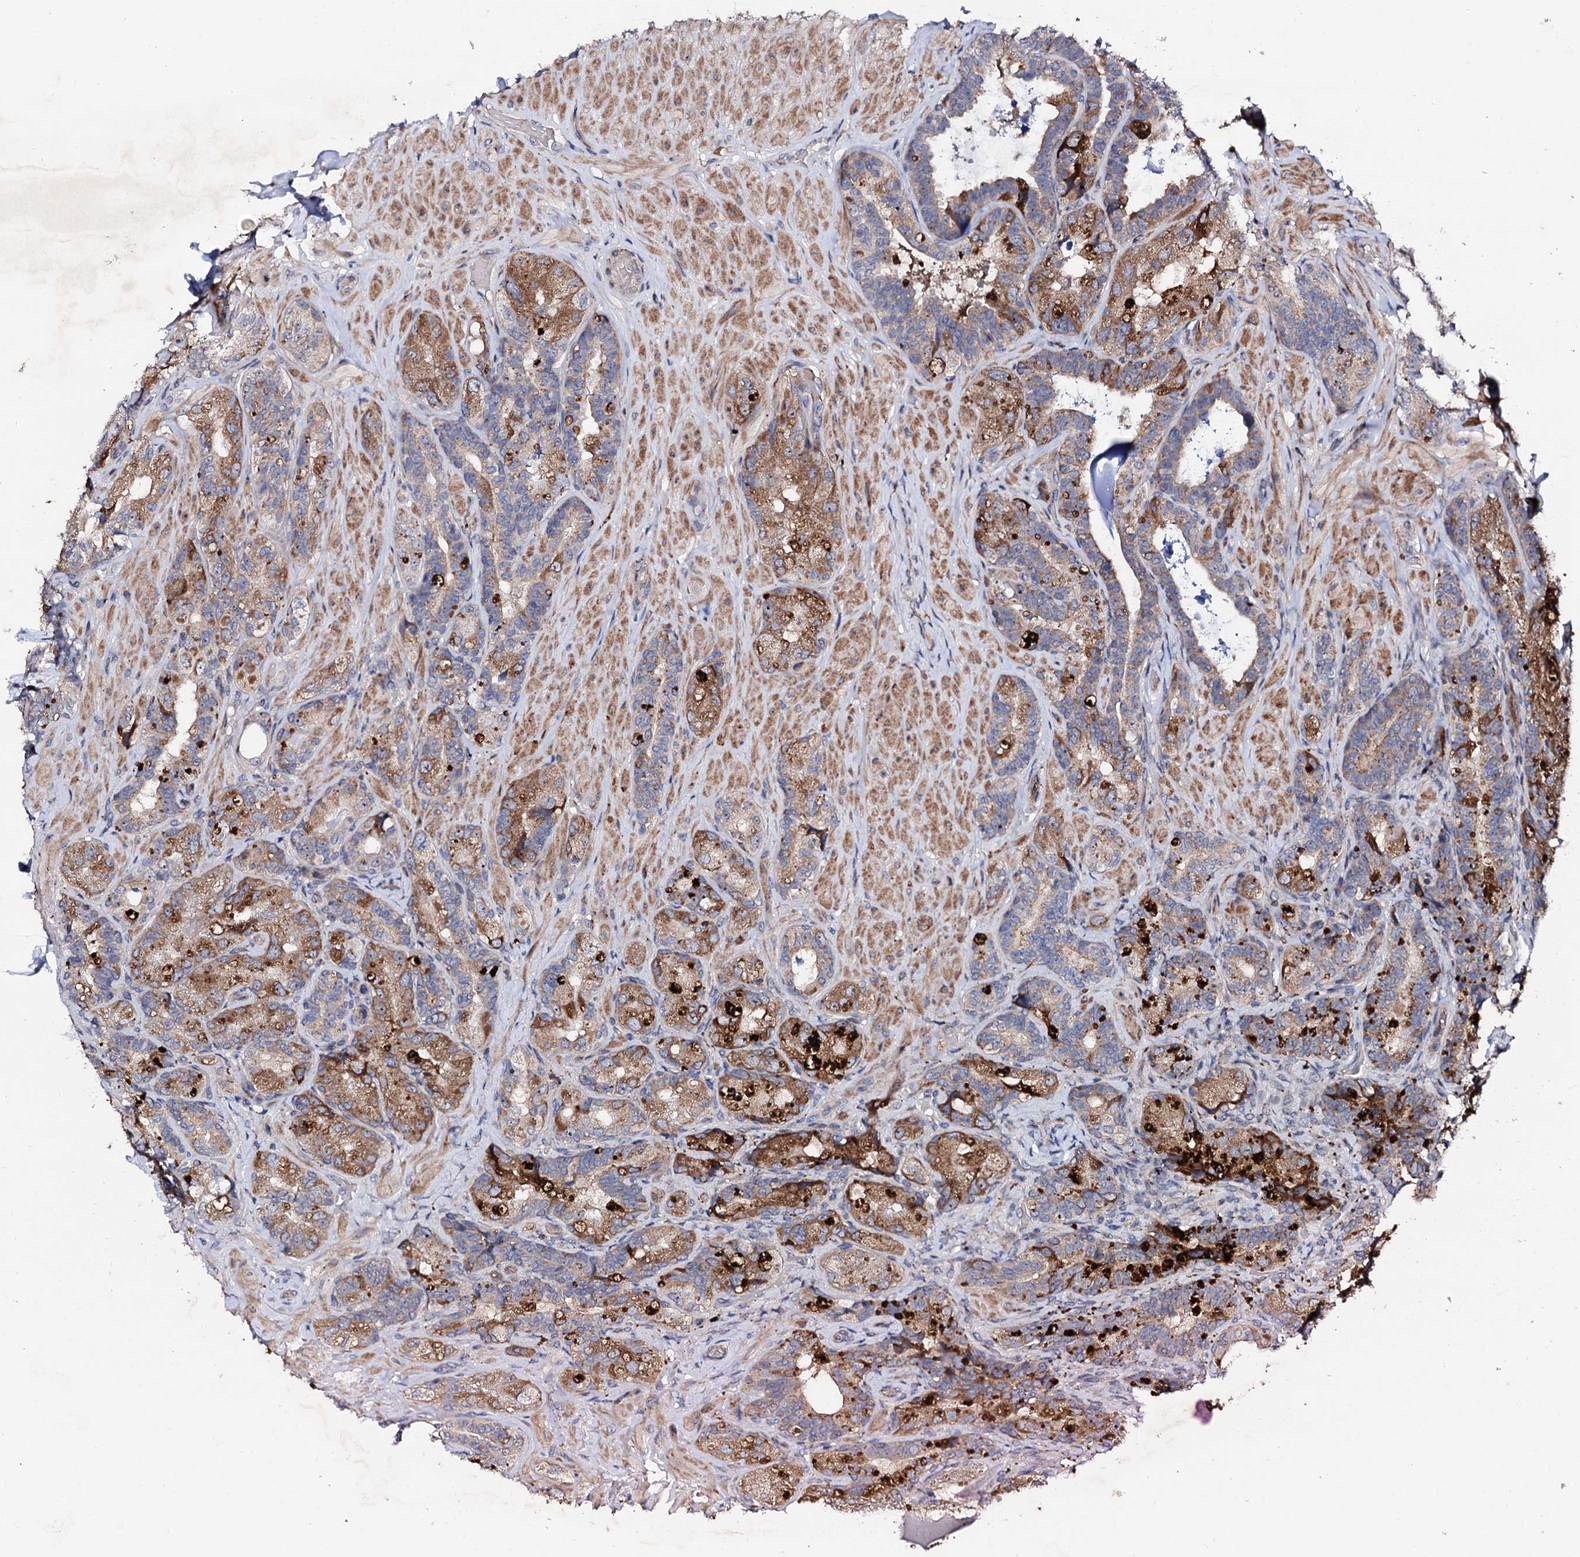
{"staining": {"intensity": "strong", "quantity": "25%-75%", "location": "cytoplasmic/membranous"}, "tissue": "seminal vesicle", "cell_type": "Glandular cells", "image_type": "normal", "snomed": [{"axis": "morphology", "description": "Normal tissue, NOS"}, {"axis": "topography", "description": "Prostate and seminal vesicle, NOS"}, {"axis": "topography", "description": "Prostate"}, {"axis": "topography", "description": "Seminal veicle"}], "caption": "High-magnification brightfield microscopy of normal seminal vesicle stained with DAB (3,3'-diaminobenzidine) (brown) and counterstained with hematoxylin (blue). glandular cells exhibit strong cytoplasmic/membranous positivity is identified in about25%-75% of cells. The staining was performed using DAB (3,3'-diaminobenzidine) to visualize the protein expression in brown, while the nuclei were stained in blue with hematoxylin (Magnification: 20x).", "gene": "GTPBP4", "patient": {"sex": "male", "age": 67}}